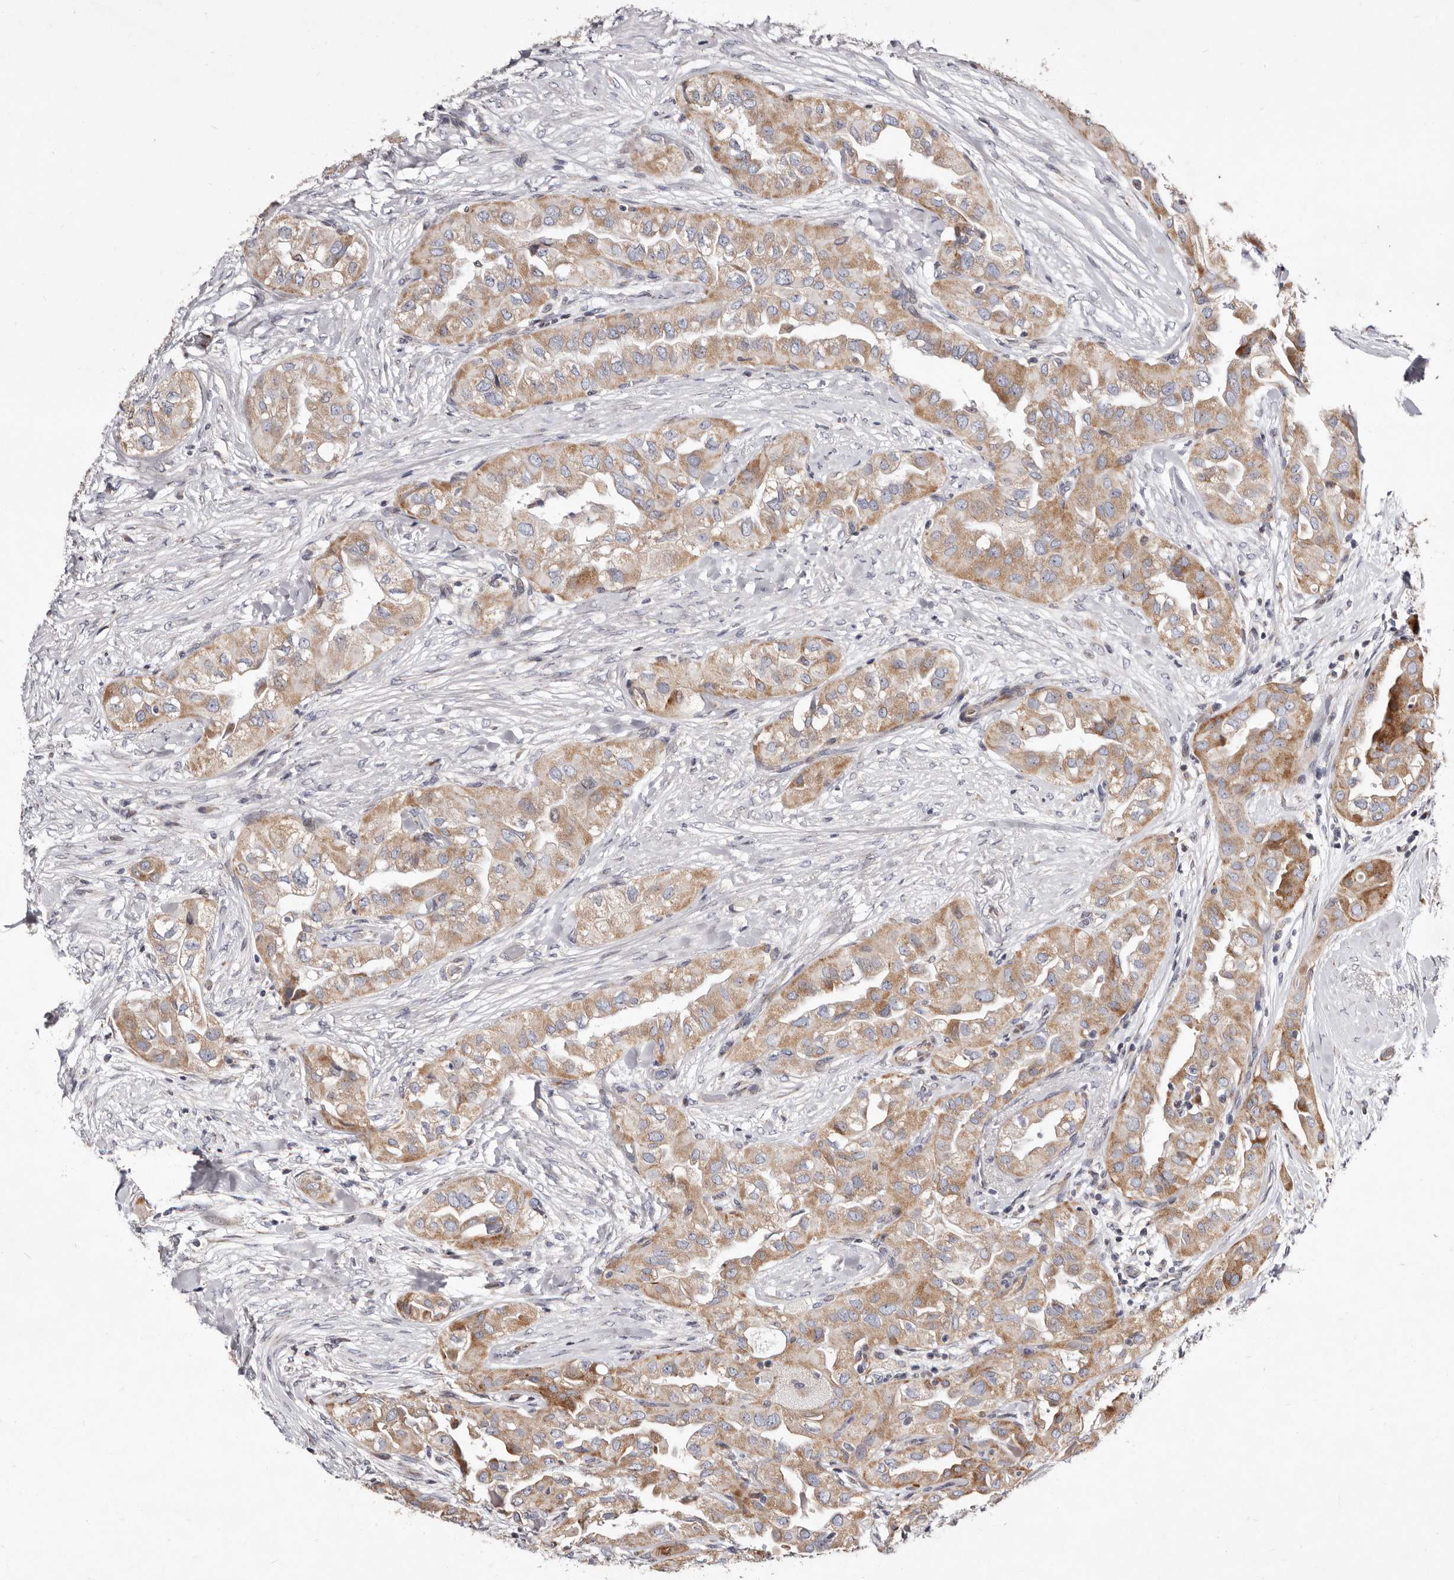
{"staining": {"intensity": "moderate", "quantity": ">75%", "location": "cytoplasmic/membranous"}, "tissue": "thyroid cancer", "cell_type": "Tumor cells", "image_type": "cancer", "snomed": [{"axis": "morphology", "description": "Papillary adenocarcinoma, NOS"}, {"axis": "topography", "description": "Thyroid gland"}], "caption": "Protein expression by immunohistochemistry (IHC) displays moderate cytoplasmic/membranous staining in about >75% of tumor cells in thyroid cancer (papillary adenocarcinoma). The staining was performed using DAB to visualize the protein expression in brown, while the nuclei were stained in blue with hematoxylin (Magnification: 20x).", "gene": "TIMM17B", "patient": {"sex": "female", "age": 59}}